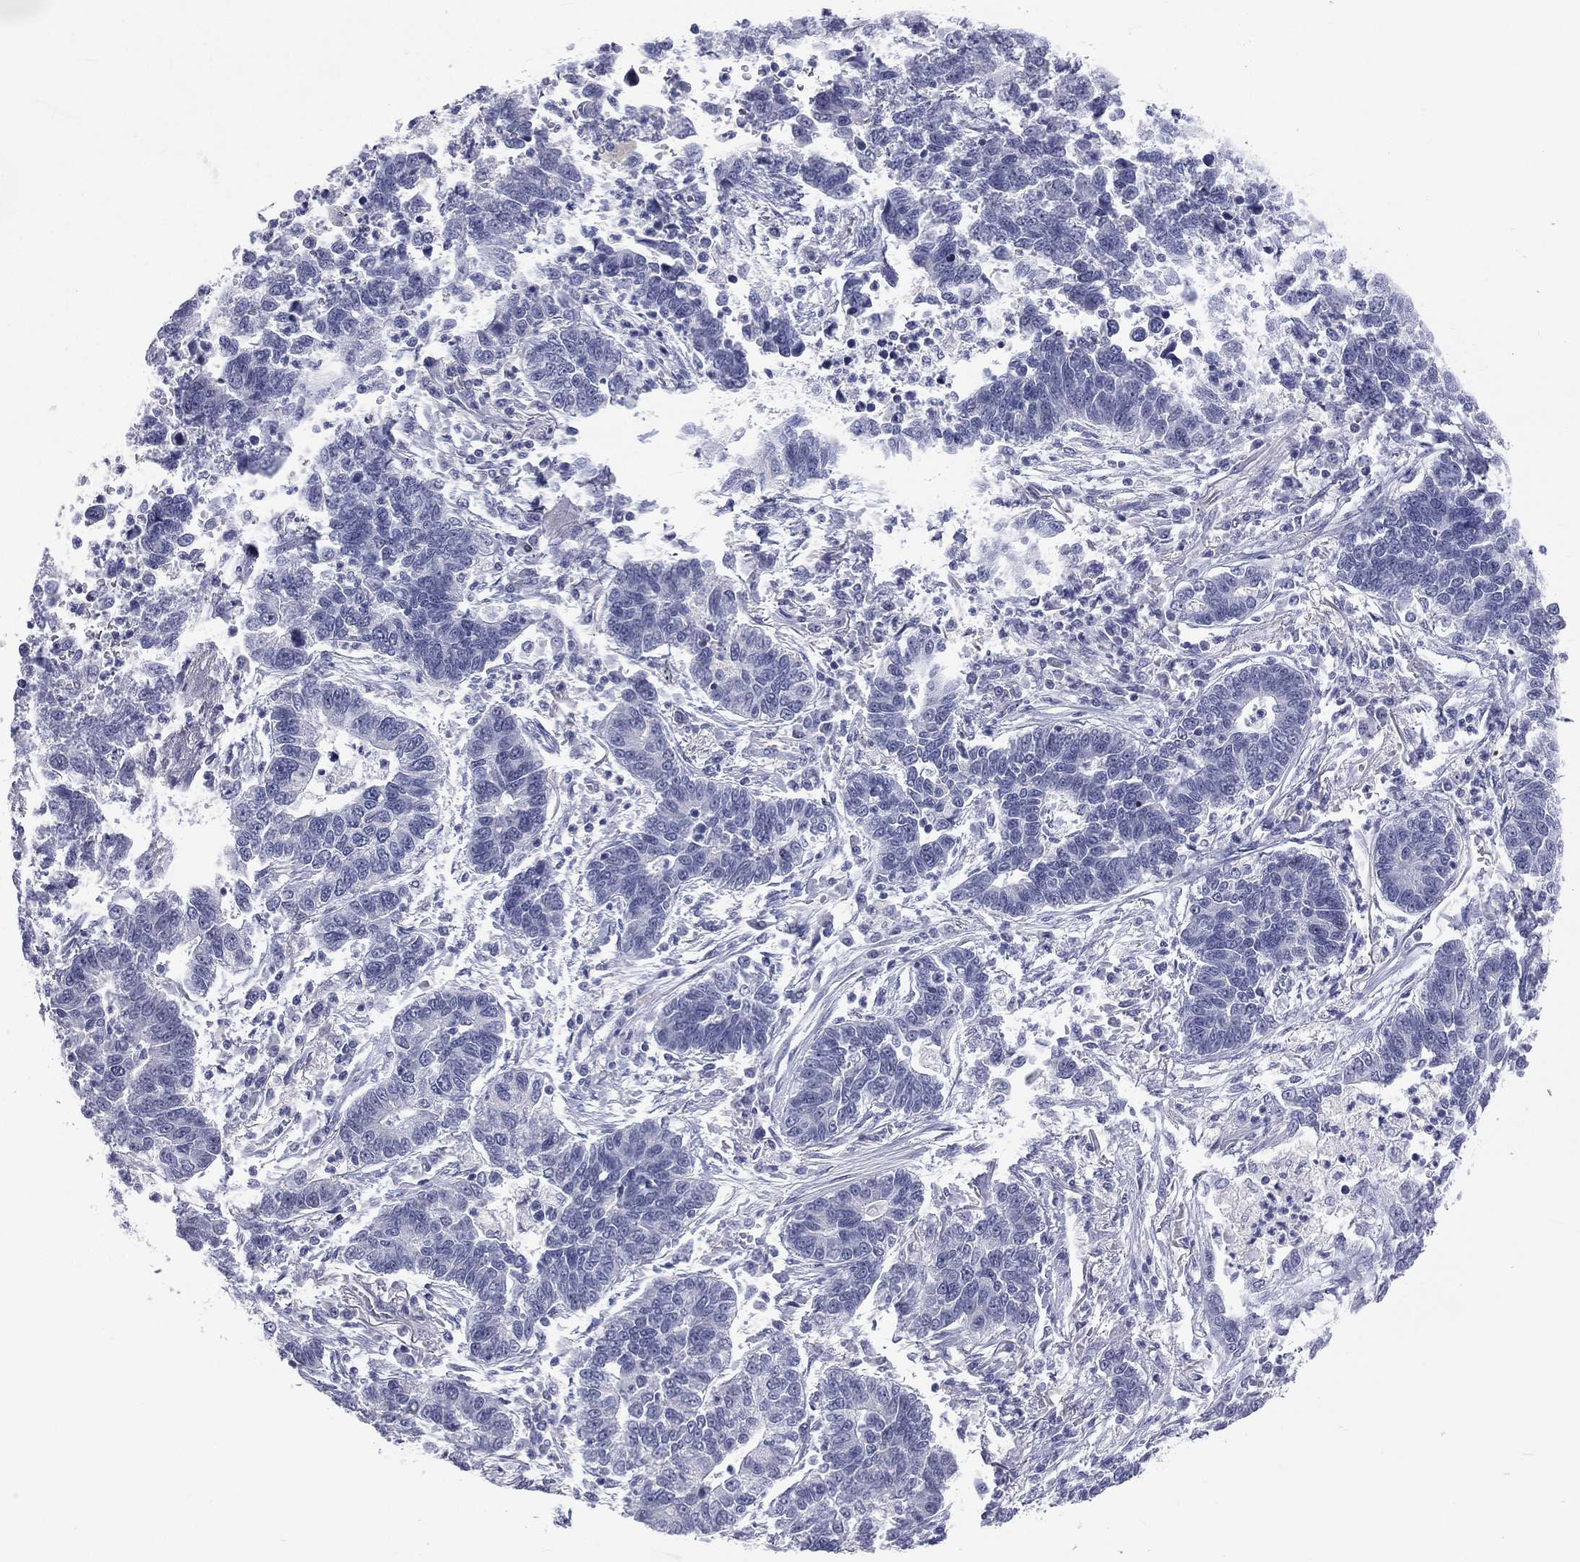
{"staining": {"intensity": "negative", "quantity": "none", "location": "none"}, "tissue": "lung cancer", "cell_type": "Tumor cells", "image_type": "cancer", "snomed": [{"axis": "morphology", "description": "Adenocarcinoma, NOS"}, {"axis": "topography", "description": "Lung"}], "caption": "Tumor cells are negative for protein expression in human lung adenocarcinoma. (DAB immunohistochemistry, high magnification).", "gene": "SSX1", "patient": {"sex": "female", "age": 57}}